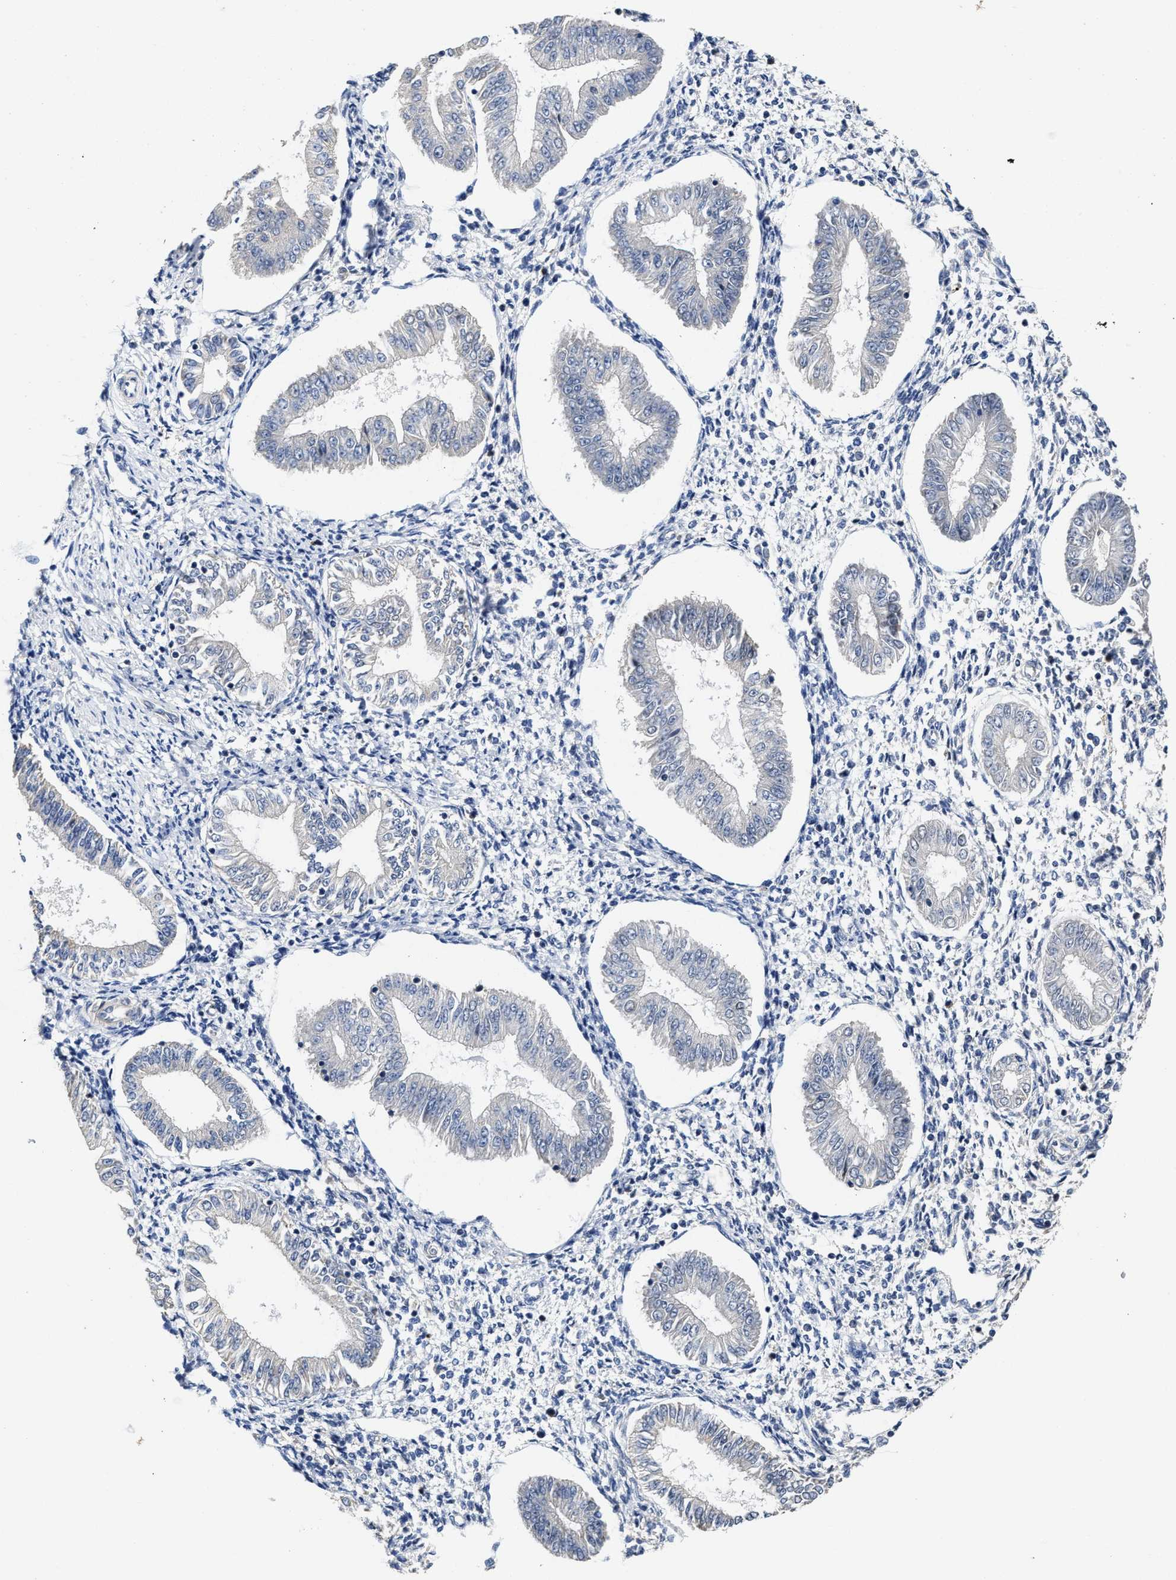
{"staining": {"intensity": "negative", "quantity": "none", "location": "none"}, "tissue": "endometrium", "cell_type": "Cells in endometrial stroma", "image_type": "normal", "snomed": [{"axis": "morphology", "description": "Normal tissue, NOS"}, {"axis": "topography", "description": "Endometrium"}], "caption": "This is a histopathology image of immunohistochemistry (IHC) staining of benign endometrium, which shows no expression in cells in endometrial stroma.", "gene": "TRAF6", "patient": {"sex": "female", "age": 50}}